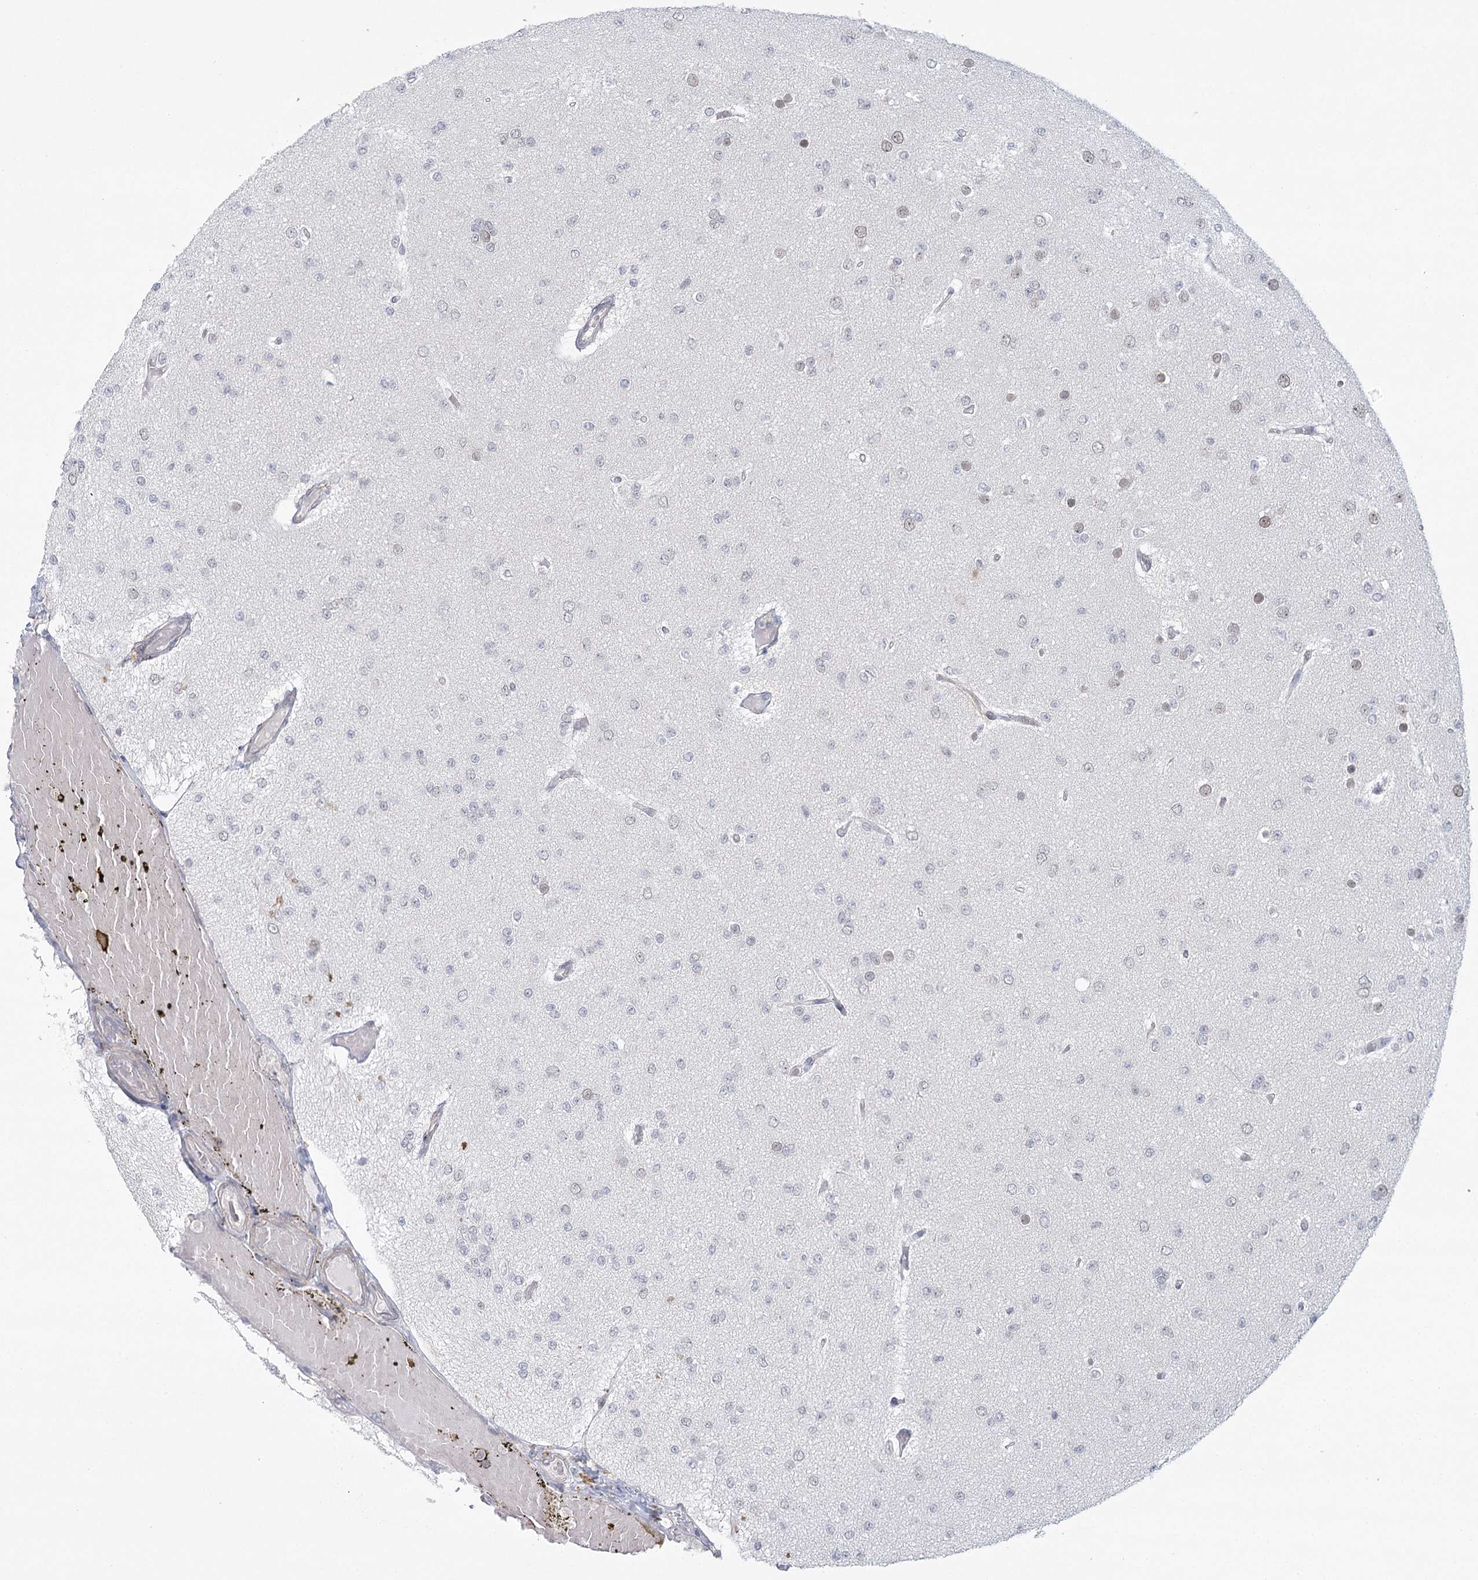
{"staining": {"intensity": "negative", "quantity": "none", "location": "none"}, "tissue": "glioma", "cell_type": "Tumor cells", "image_type": "cancer", "snomed": [{"axis": "morphology", "description": "Glioma, malignant, Low grade"}, {"axis": "topography", "description": "Brain"}], "caption": "The image displays no significant expression in tumor cells of malignant glioma (low-grade).", "gene": "MED28", "patient": {"sex": "female", "age": 22}}